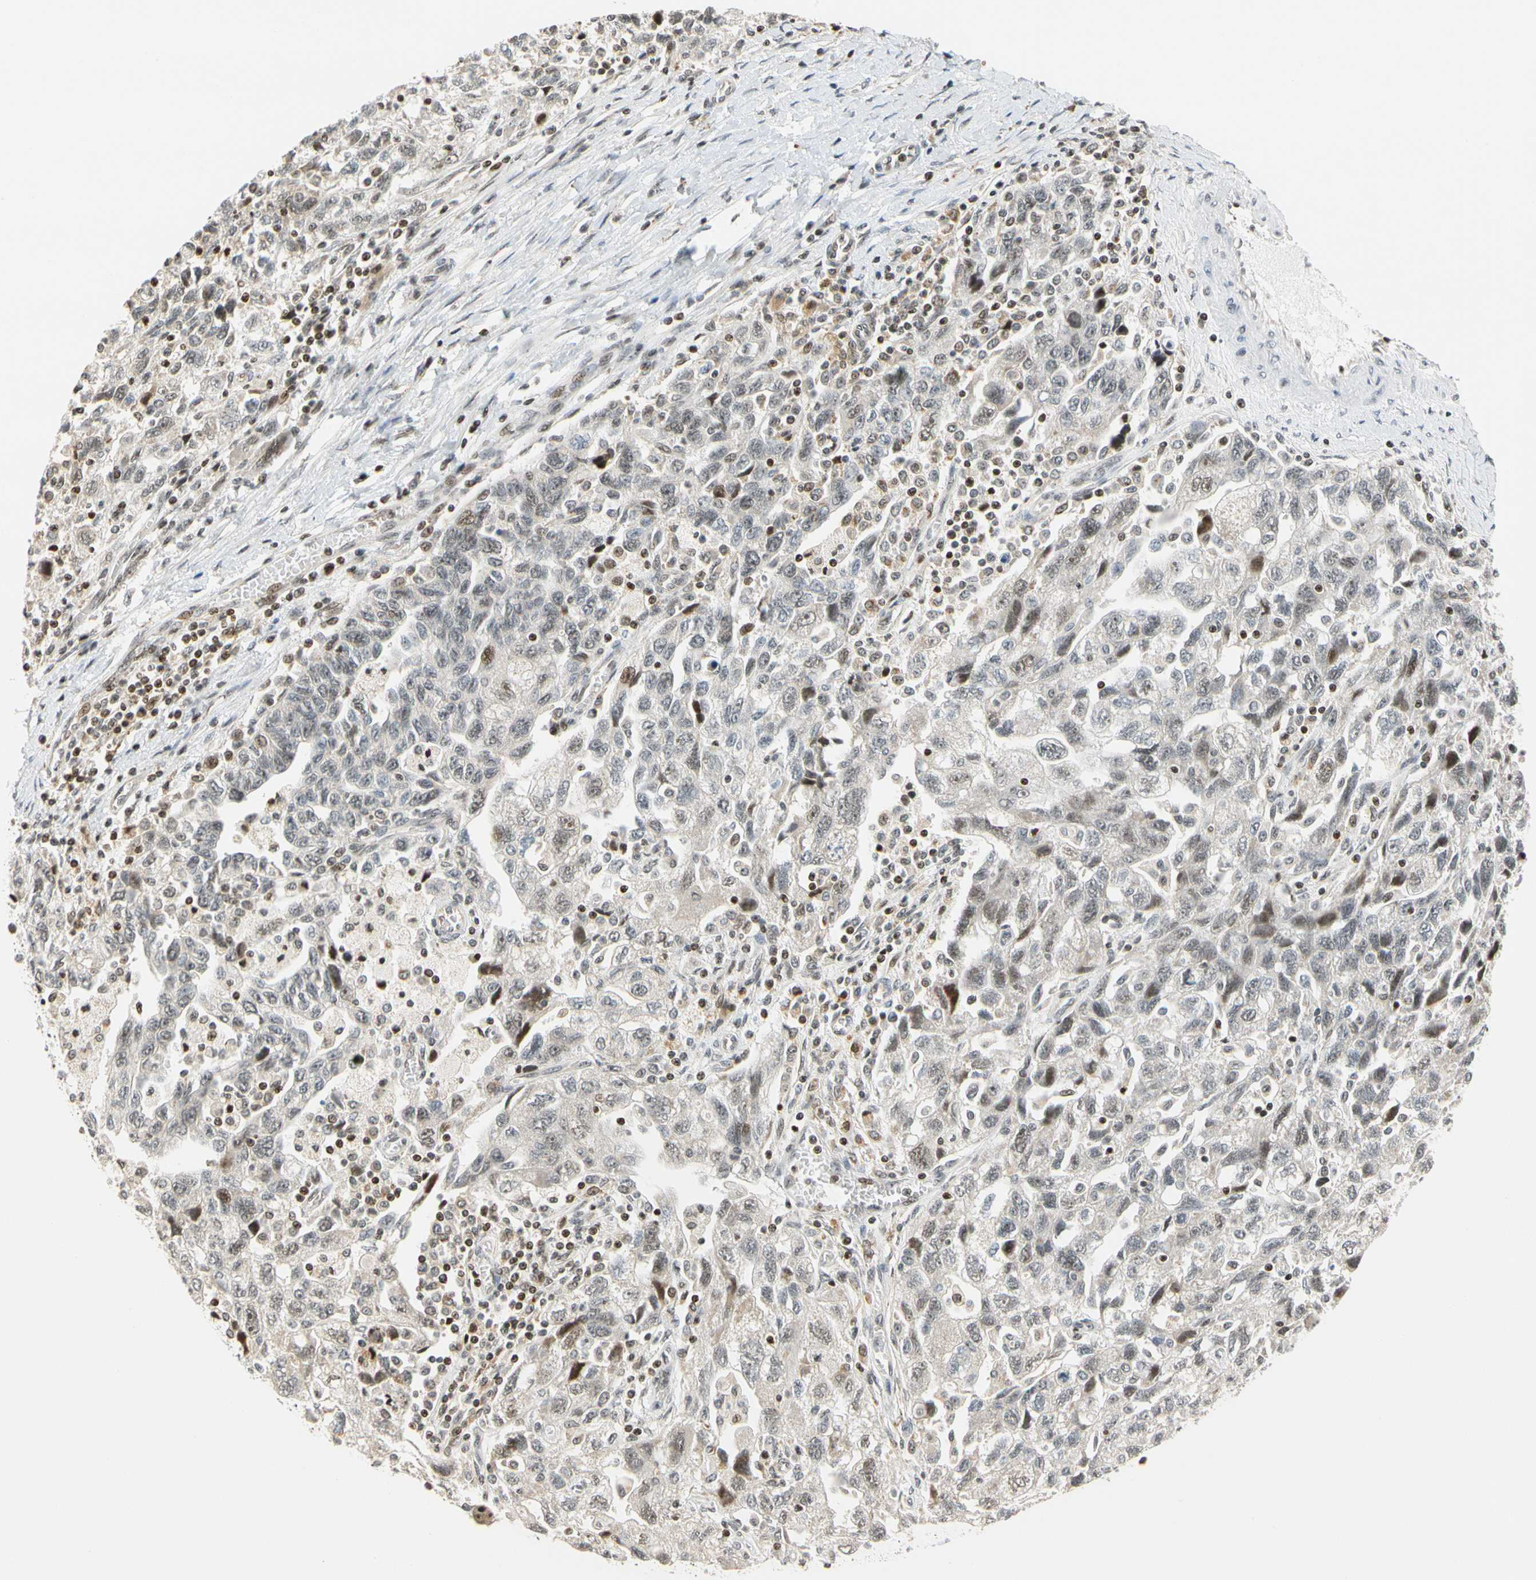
{"staining": {"intensity": "weak", "quantity": "<25%", "location": "nuclear"}, "tissue": "ovarian cancer", "cell_type": "Tumor cells", "image_type": "cancer", "snomed": [{"axis": "morphology", "description": "Carcinoma, NOS"}, {"axis": "morphology", "description": "Cystadenocarcinoma, serous, NOS"}, {"axis": "topography", "description": "Ovary"}], "caption": "DAB (3,3'-diaminobenzidine) immunohistochemical staining of human serous cystadenocarcinoma (ovarian) demonstrates no significant expression in tumor cells. (Immunohistochemistry, brightfield microscopy, high magnification).", "gene": "CDK7", "patient": {"sex": "female", "age": 69}}